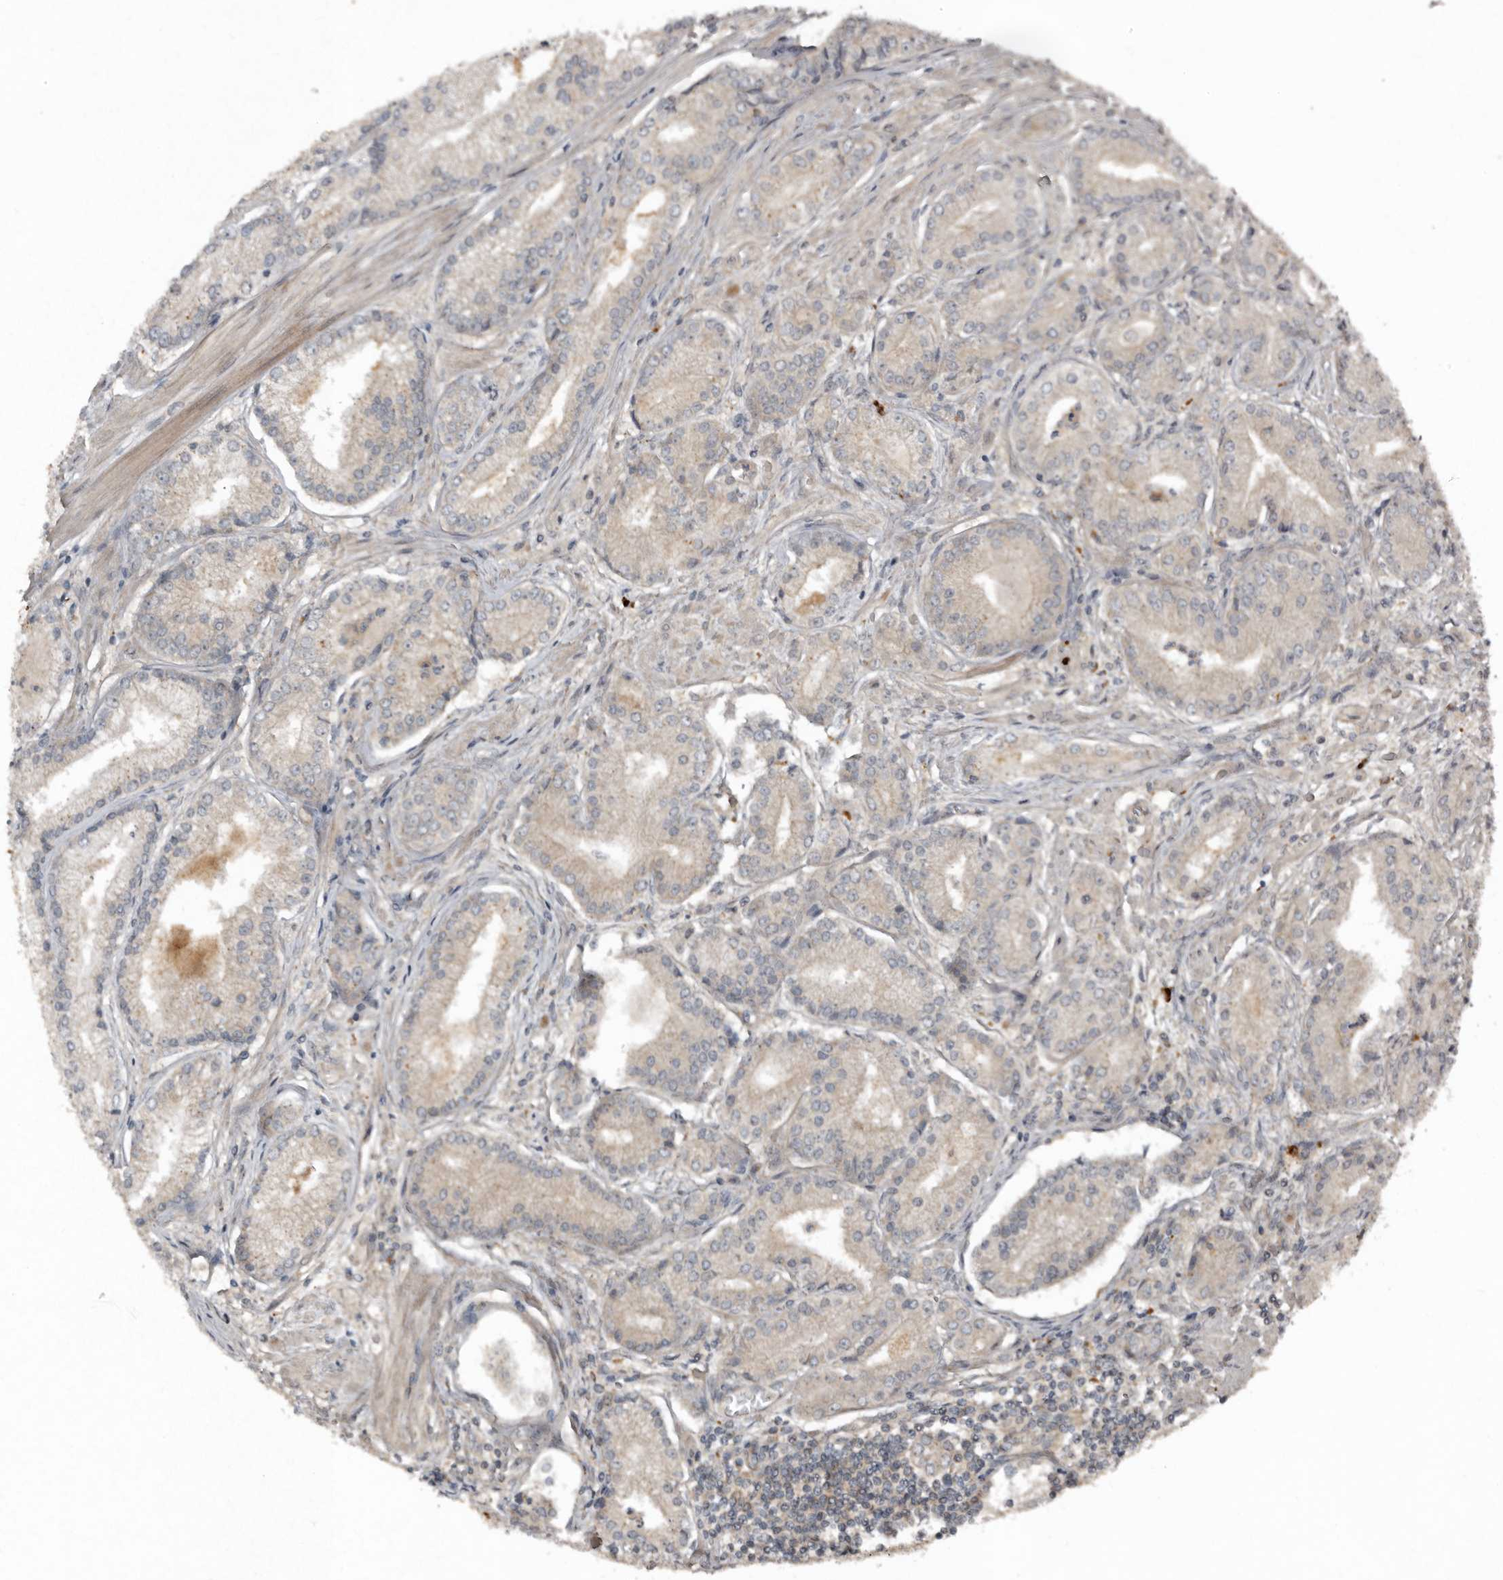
{"staining": {"intensity": "negative", "quantity": "none", "location": "none"}, "tissue": "prostate cancer", "cell_type": "Tumor cells", "image_type": "cancer", "snomed": [{"axis": "morphology", "description": "Adenocarcinoma, Low grade"}, {"axis": "topography", "description": "Prostate"}], "caption": "This photomicrograph is of prostate cancer stained with IHC to label a protein in brown with the nuclei are counter-stained blue. There is no expression in tumor cells.", "gene": "TEAD3", "patient": {"sex": "male", "age": 54}}